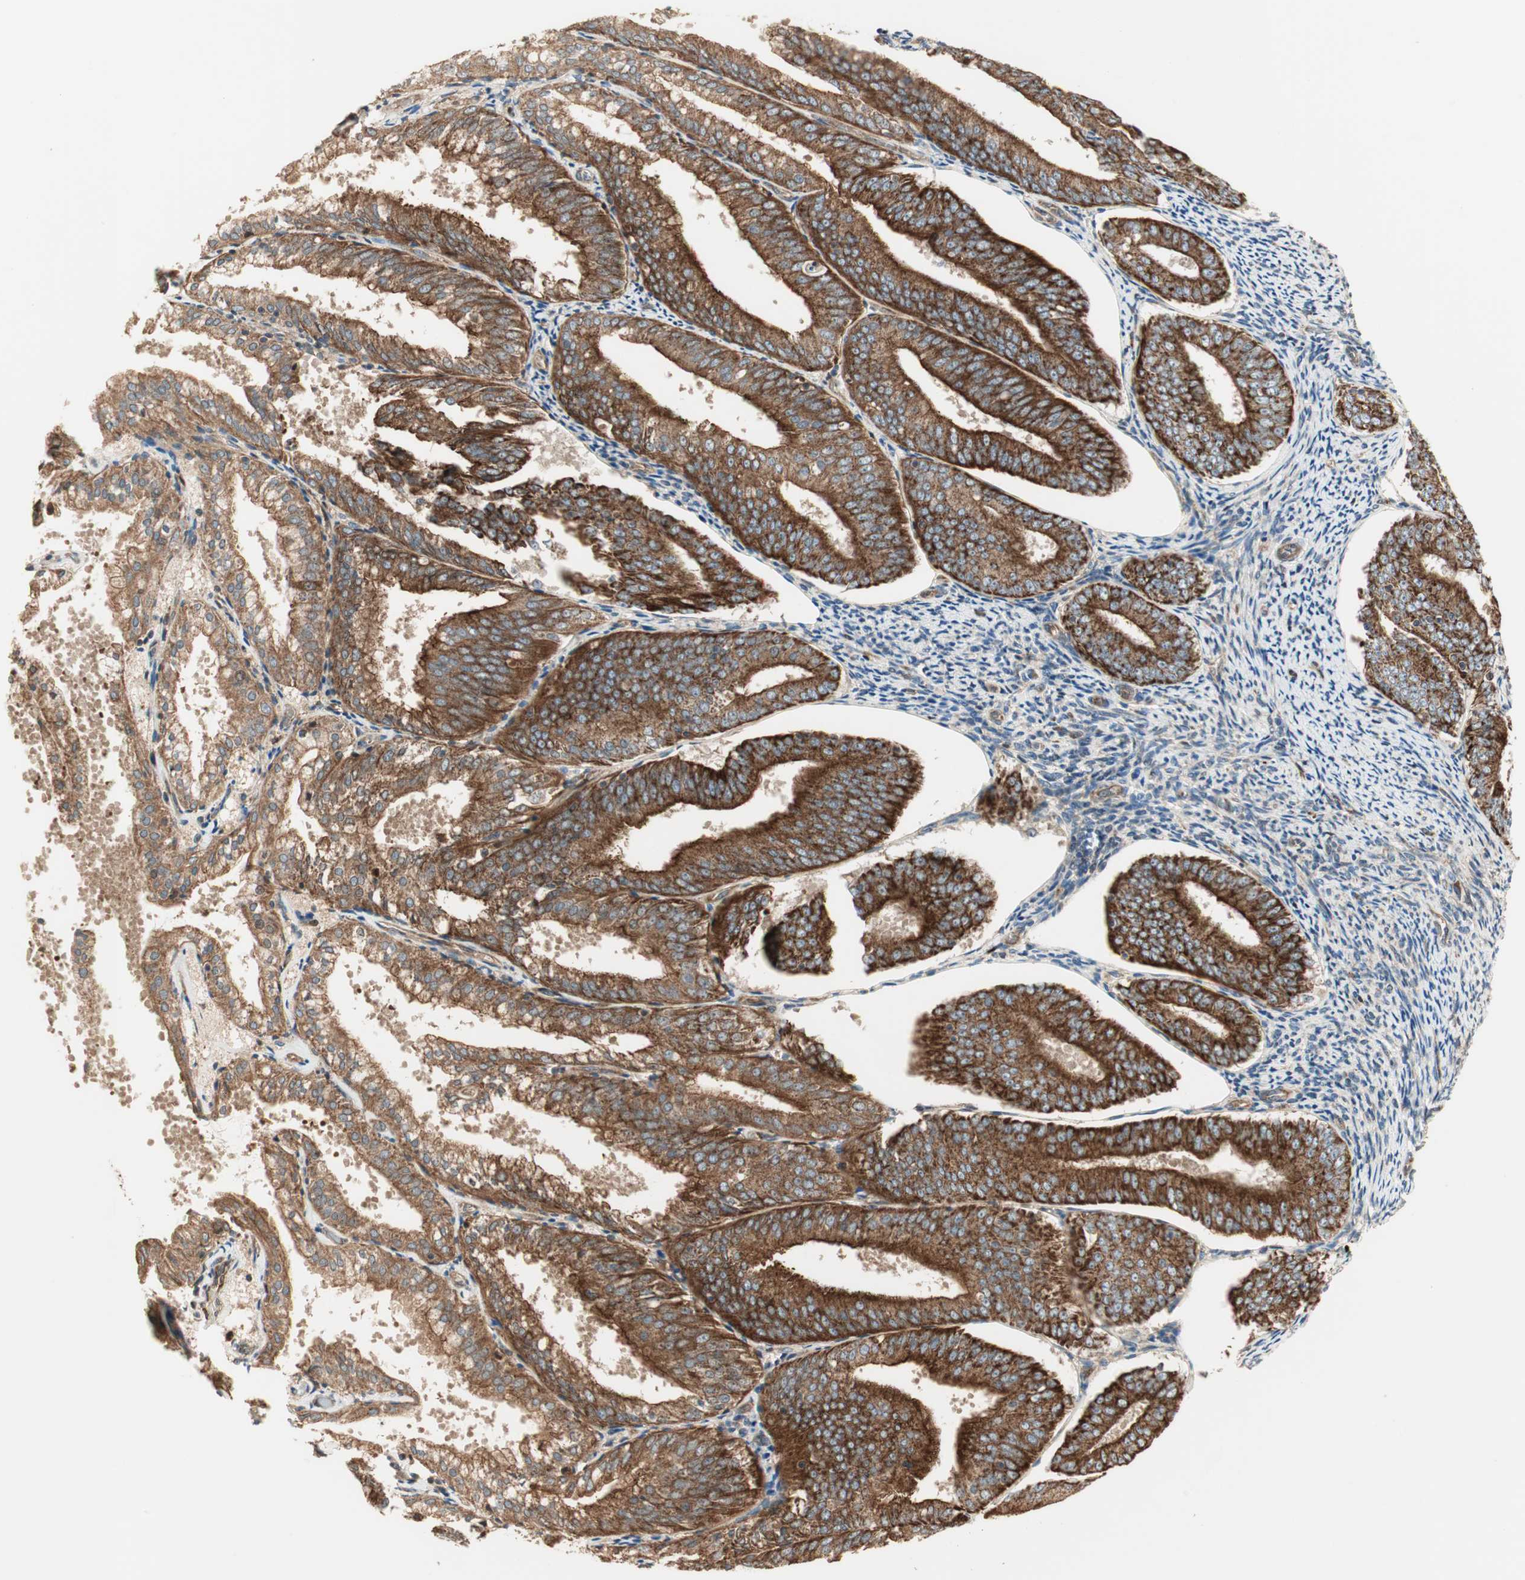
{"staining": {"intensity": "strong", "quantity": ">75%", "location": "cytoplasmic/membranous"}, "tissue": "endometrial cancer", "cell_type": "Tumor cells", "image_type": "cancer", "snomed": [{"axis": "morphology", "description": "Adenocarcinoma, NOS"}, {"axis": "topography", "description": "Endometrium"}], "caption": "IHC histopathology image of neoplastic tissue: adenocarcinoma (endometrial) stained using immunohistochemistry (IHC) exhibits high levels of strong protein expression localized specifically in the cytoplasmic/membranous of tumor cells, appearing as a cytoplasmic/membranous brown color.", "gene": "CTTNBP2NL", "patient": {"sex": "female", "age": 63}}